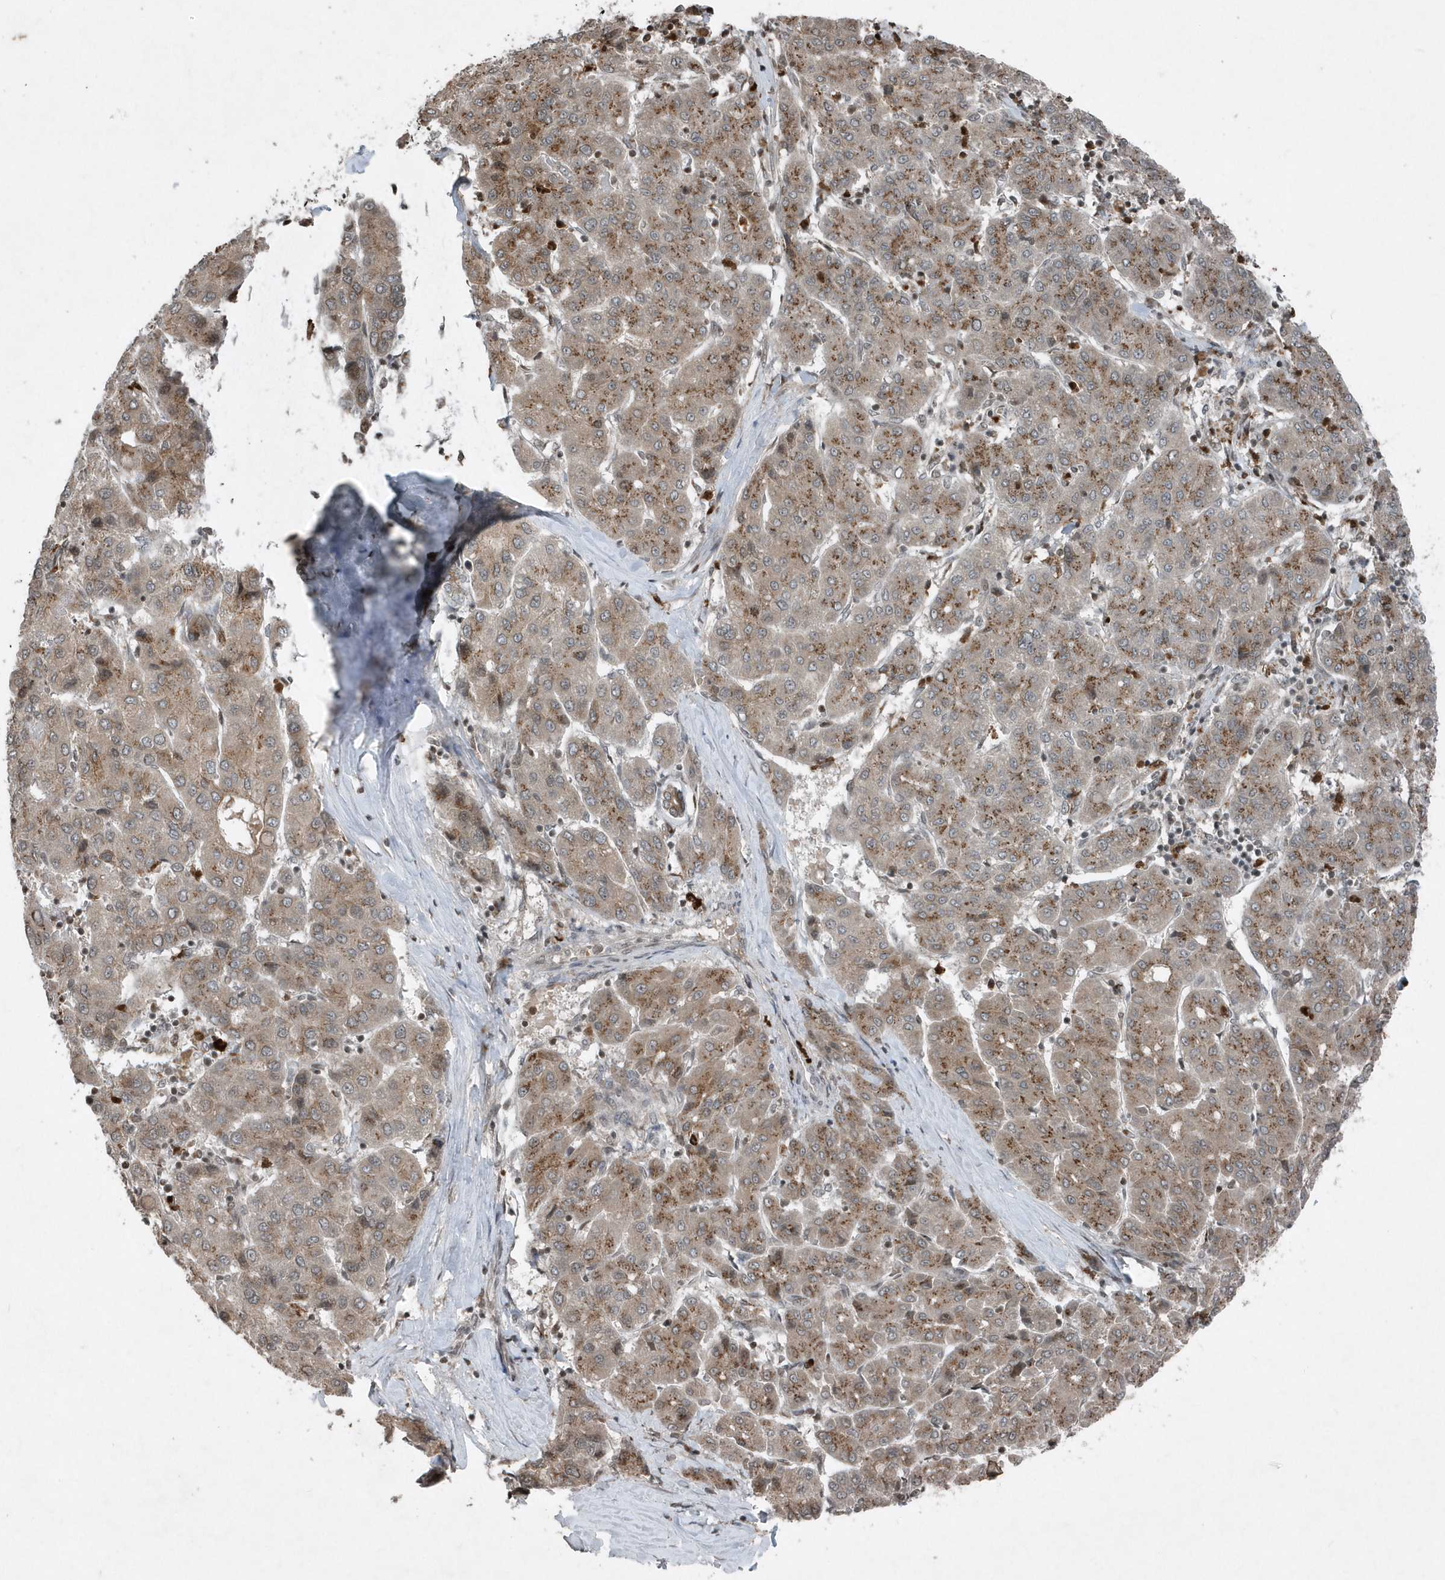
{"staining": {"intensity": "moderate", "quantity": ">75%", "location": "cytoplasmic/membranous"}, "tissue": "liver cancer", "cell_type": "Tumor cells", "image_type": "cancer", "snomed": [{"axis": "morphology", "description": "Carcinoma, Hepatocellular, NOS"}, {"axis": "topography", "description": "Liver"}], "caption": "DAB (3,3'-diaminobenzidine) immunohistochemical staining of human liver cancer (hepatocellular carcinoma) exhibits moderate cytoplasmic/membranous protein expression in about >75% of tumor cells.", "gene": "EIF2B1", "patient": {"sex": "male", "age": 65}}